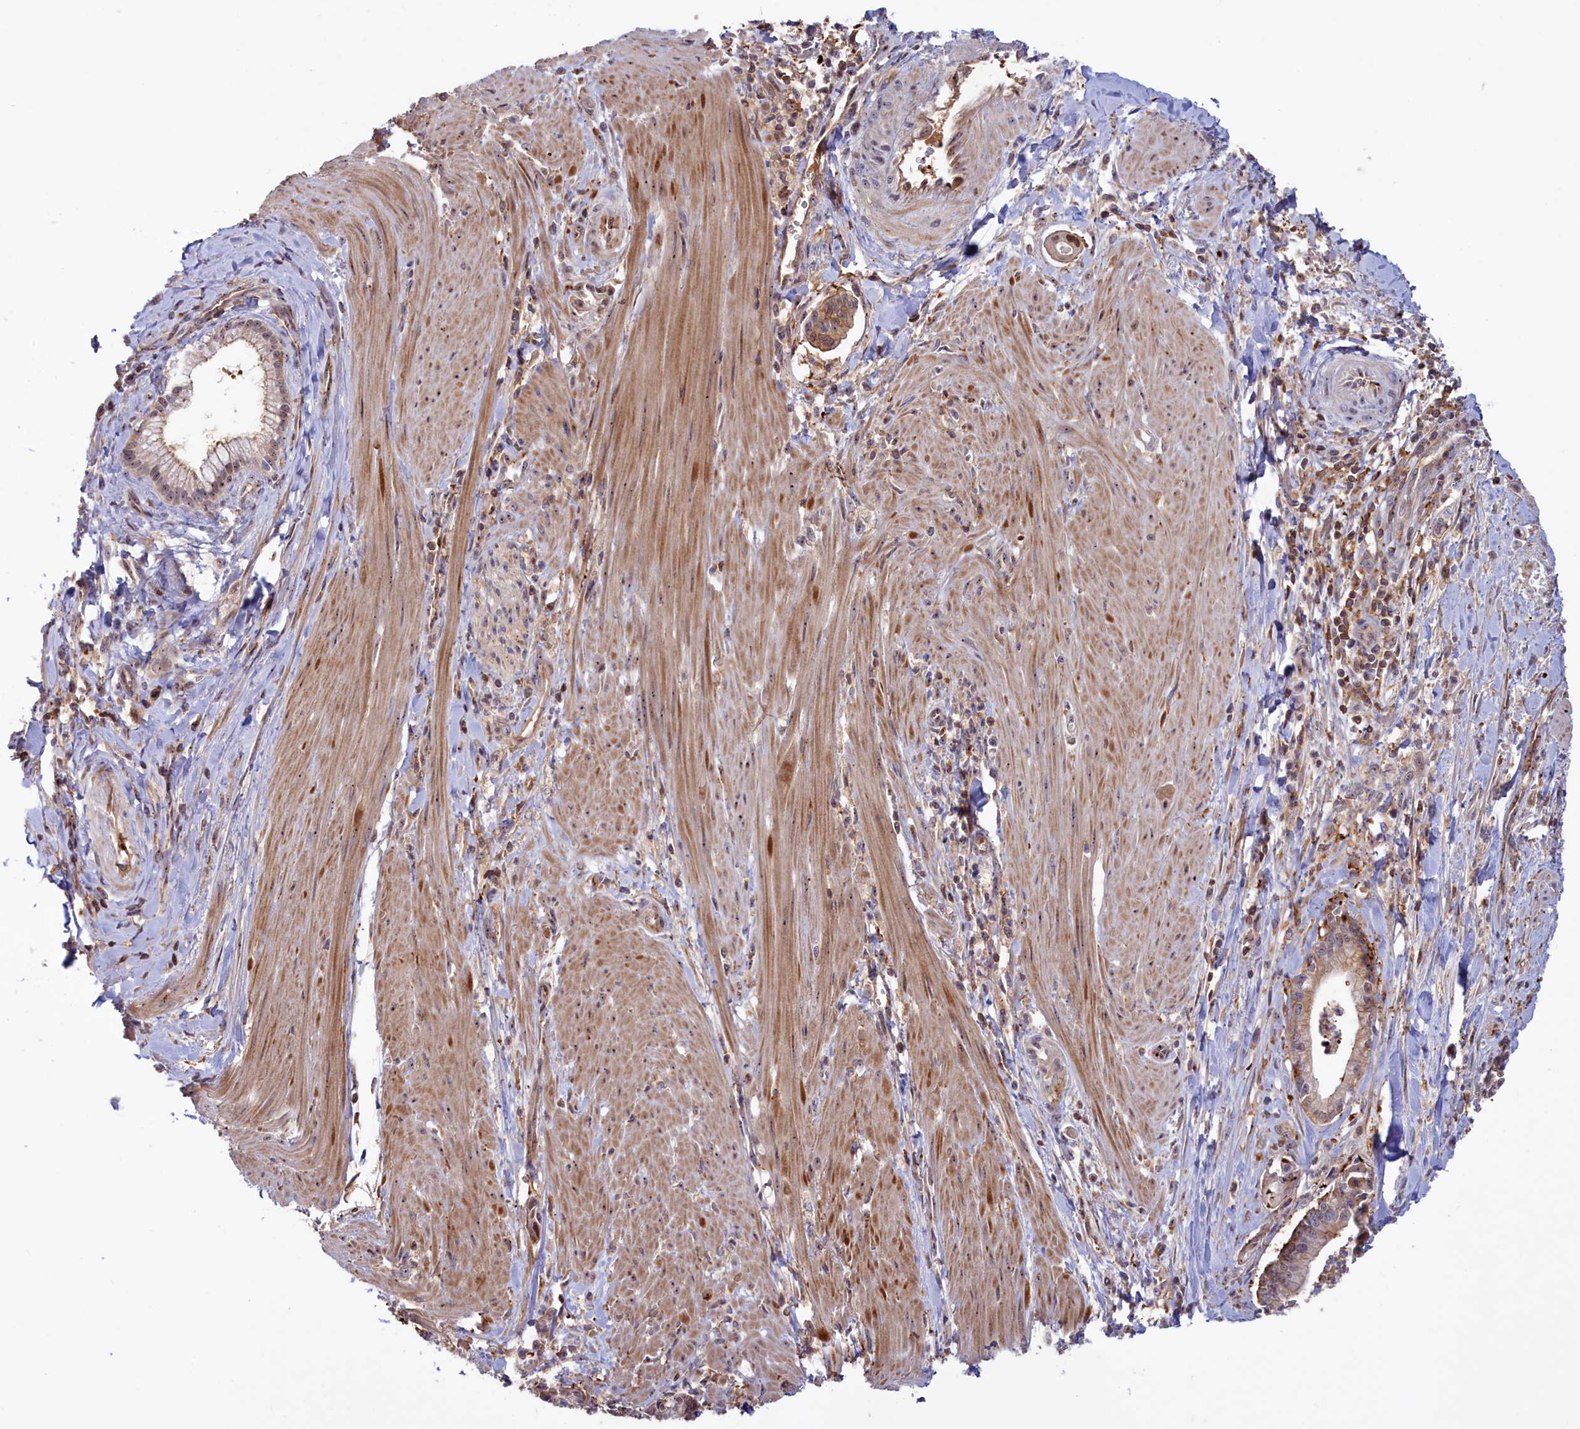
{"staining": {"intensity": "weak", "quantity": ">75%", "location": "cytoplasmic/membranous"}, "tissue": "pancreatic cancer", "cell_type": "Tumor cells", "image_type": "cancer", "snomed": [{"axis": "morphology", "description": "Adenocarcinoma, NOS"}, {"axis": "topography", "description": "Pancreas"}], "caption": "A photomicrograph showing weak cytoplasmic/membranous staining in about >75% of tumor cells in pancreatic adenocarcinoma, as visualized by brown immunohistochemical staining.", "gene": "NEURL4", "patient": {"sex": "male", "age": 78}}